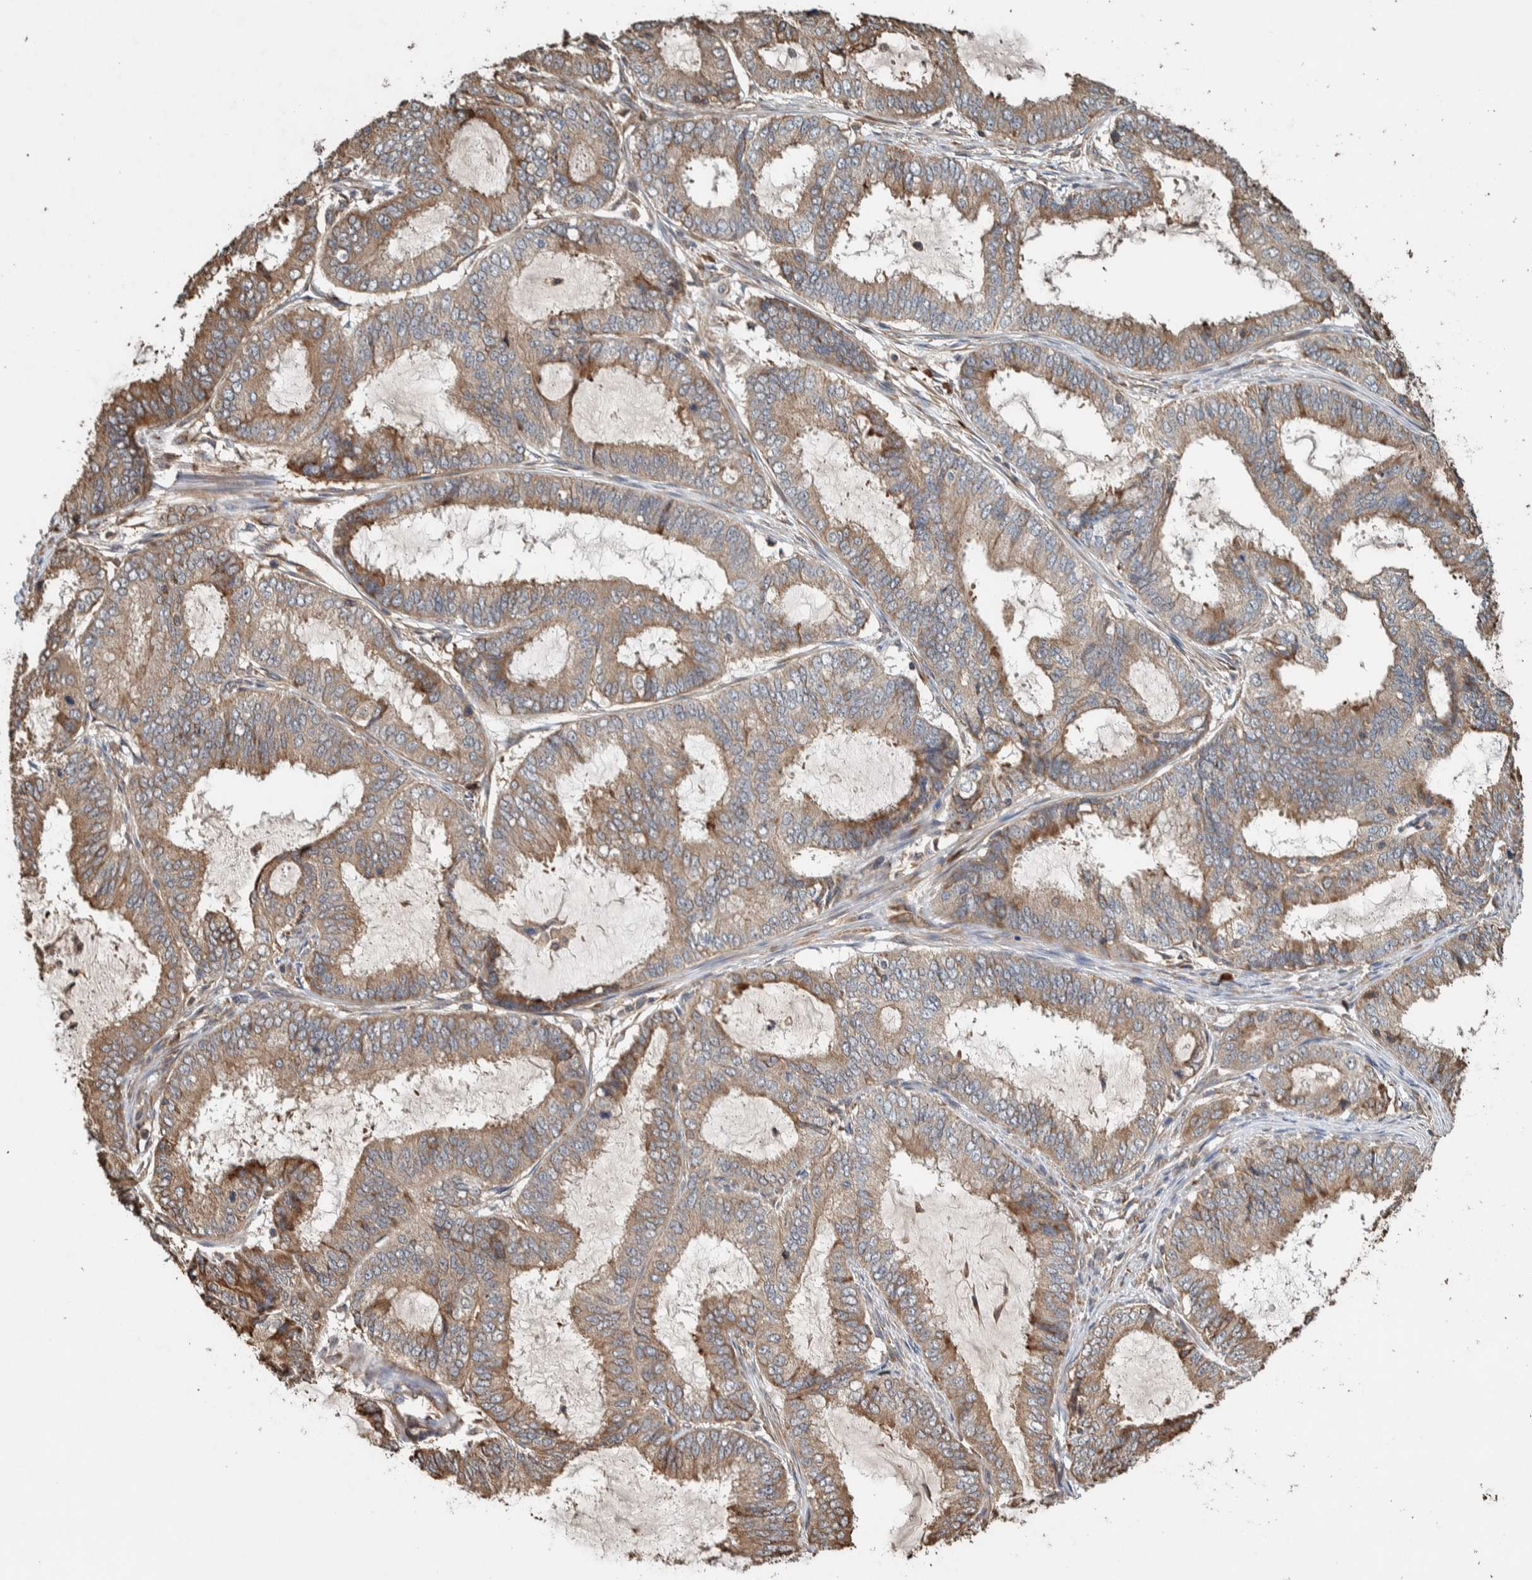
{"staining": {"intensity": "weak", "quantity": ">75%", "location": "cytoplasmic/membranous"}, "tissue": "endometrial cancer", "cell_type": "Tumor cells", "image_type": "cancer", "snomed": [{"axis": "morphology", "description": "Adenocarcinoma, NOS"}, {"axis": "topography", "description": "Endometrium"}], "caption": "Human endometrial adenocarcinoma stained with a protein marker displays weak staining in tumor cells.", "gene": "PLA2G3", "patient": {"sex": "female", "age": 51}}